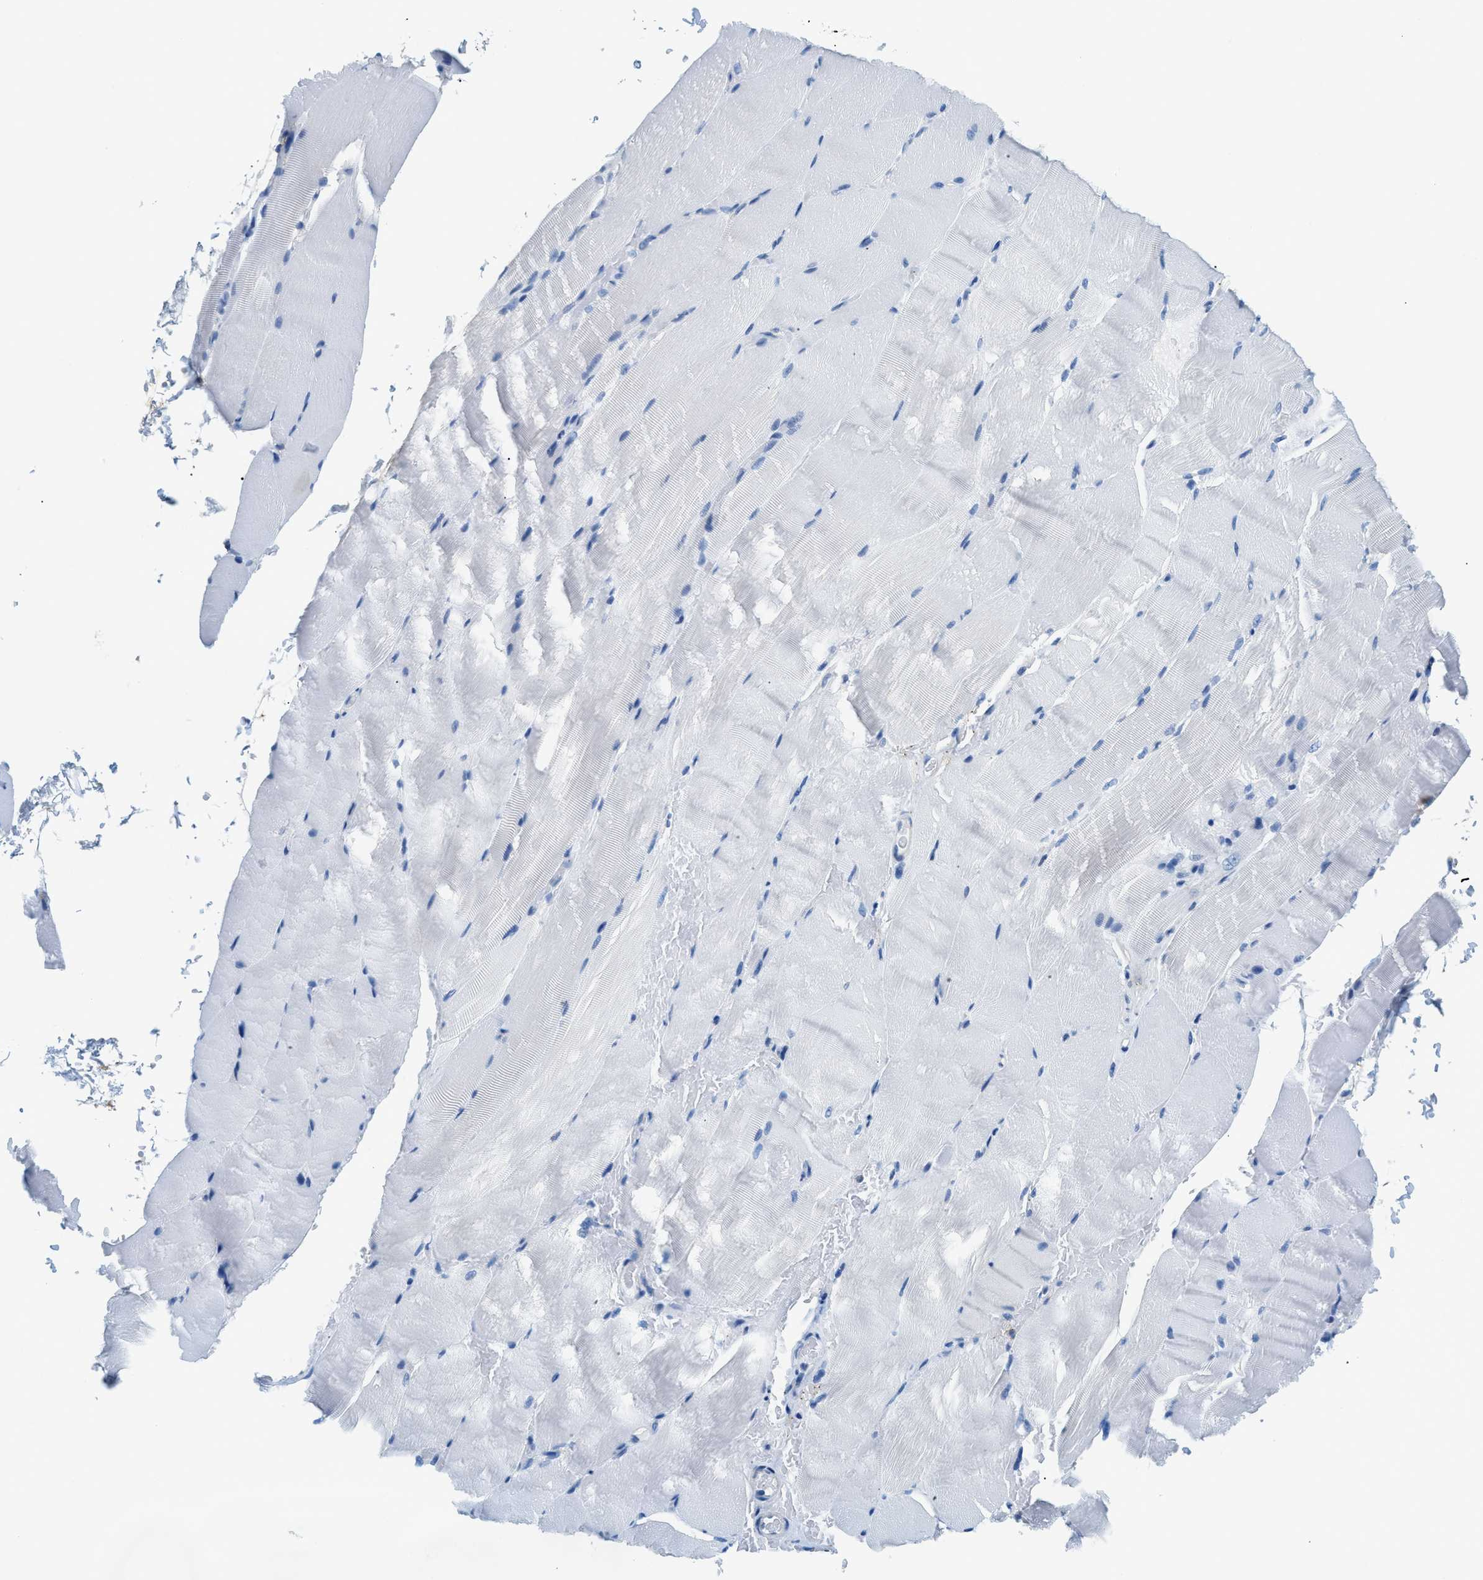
{"staining": {"intensity": "negative", "quantity": "none", "location": "none"}, "tissue": "skeletal muscle", "cell_type": "Myocytes", "image_type": "normal", "snomed": [{"axis": "morphology", "description": "Normal tissue, NOS"}, {"axis": "topography", "description": "Skeletal muscle"}, {"axis": "topography", "description": "Parathyroid gland"}], "caption": "This is a image of IHC staining of normal skeletal muscle, which shows no staining in myocytes. (Stains: DAB IHC with hematoxylin counter stain, Microscopy: brightfield microscopy at high magnification).", "gene": "TPSAB1", "patient": {"sex": "female", "age": 37}}